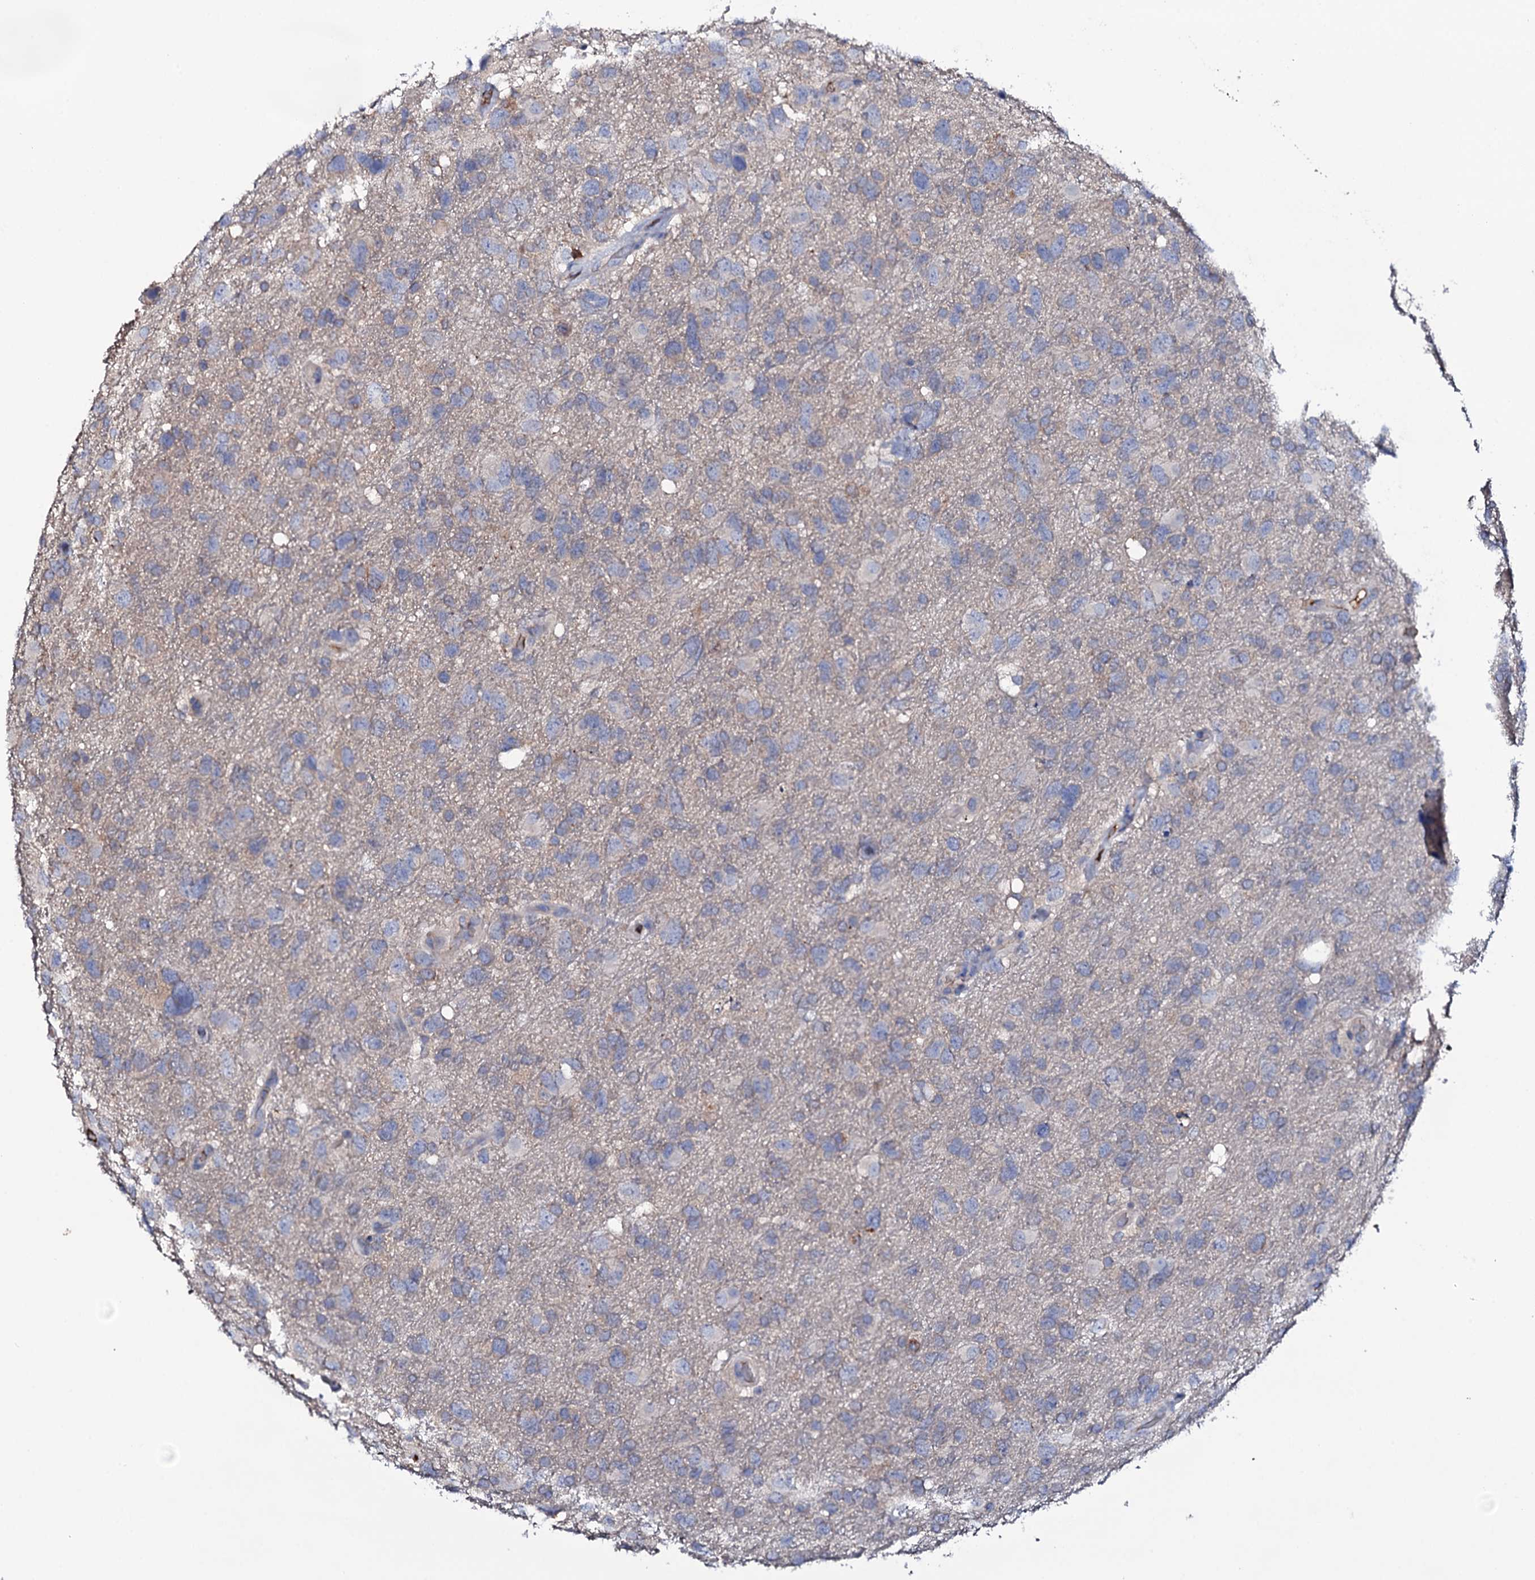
{"staining": {"intensity": "negative", "quantity": "none", "location": "none"}, "tissue": "glioma", "cell_type": "Tumor cells", "image_type": "cancer", "snomed": [{"axis": "morphology", "description": "Glioma, malignant, High grade"}, {"axis": "topography", "description": "Brain"}], "caption": "A histopathology image of human glioma is negative for staining in tumor cells.", "gene": "TCAF2", "patient": {"sex": "male", "age": 61}}